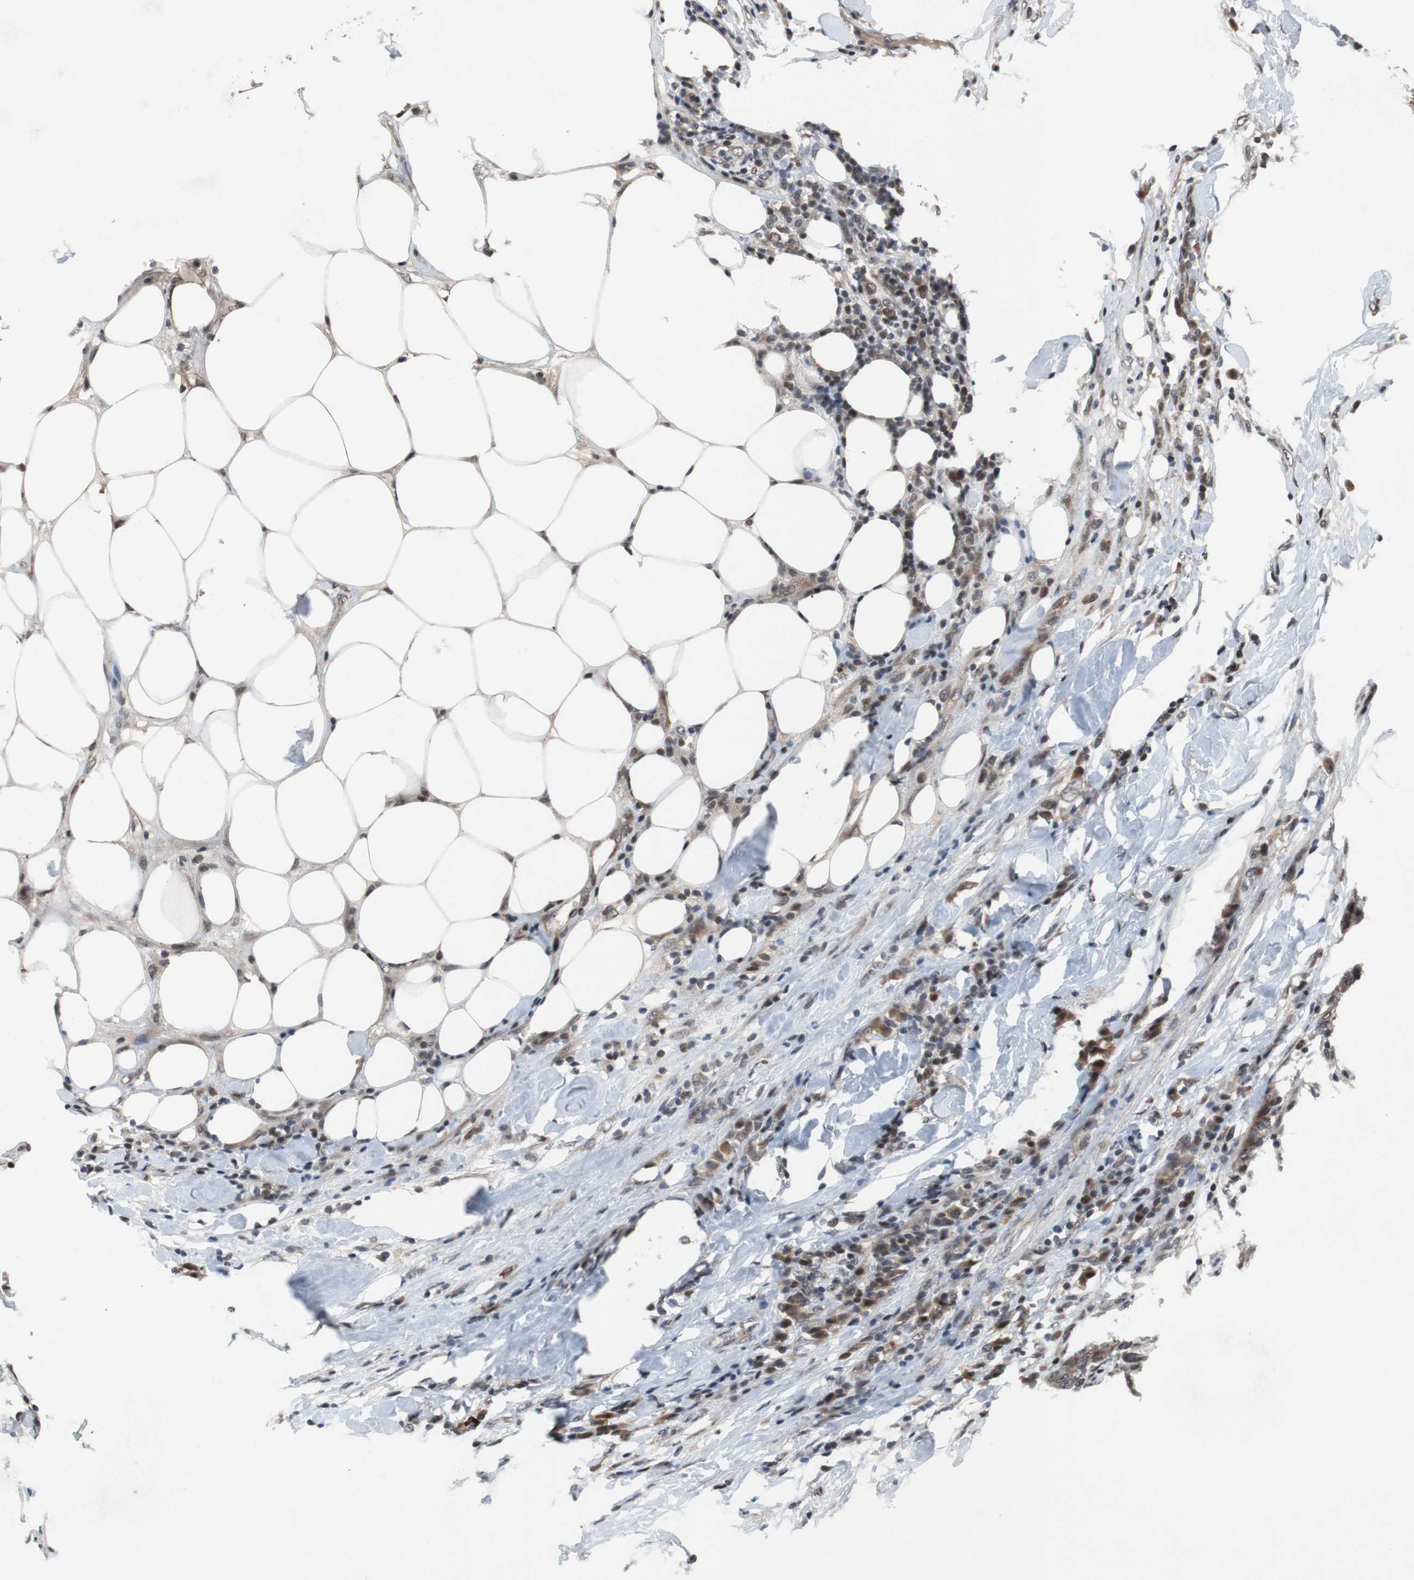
{"staining": {"intensity": "moderate", "quantity": "25%-75%", "location": "nuclear"}, "tissue": "breast cancer", "cell_type": "Tumor cells", "image_type": "cancer", "snomed": [{"axis": "morphology", "description": "Duct carcinoma"}, {"axis": "topography", "description": "Breast"}], "caption": "Tumor cells demonstrate medium levels of moderate nuclear staining in approximately 25%-75% of cells in invasive ductal carcinoma (breast). (IHC, brightfield microscopy, high magnification).", "gene": "TP63", "patient": {"sex": "female", "age": 37}}